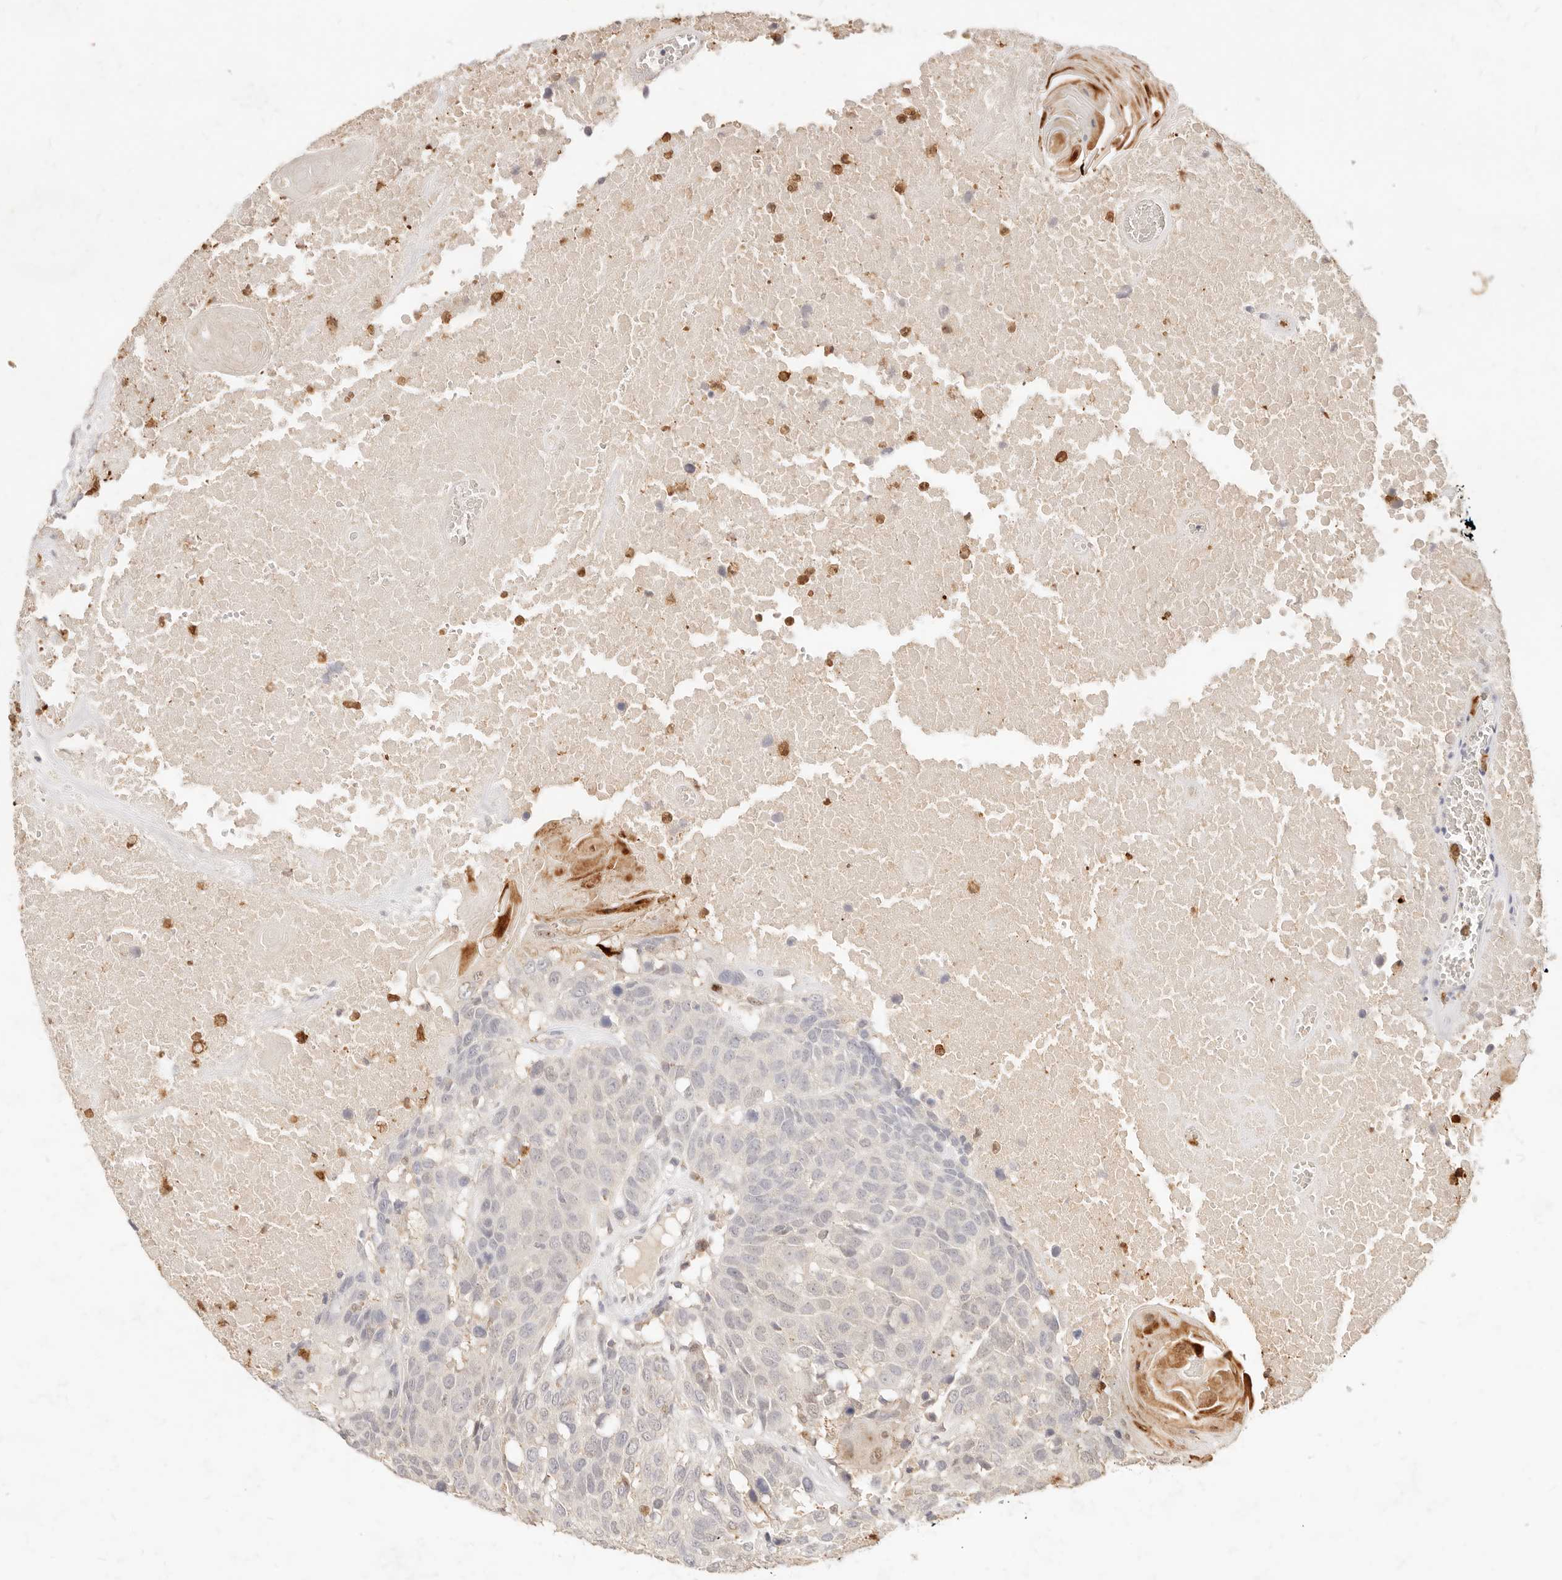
{"staining": {"intensity": "negative", "quantity": "none", "location": "none"}, "tissue": "head and neck cancer", "cell_type": "Tumor cells", "image_type": "cancer", "snomed": [{"axis": "morphology", "description": "Squamous cell carcinoma, NOS"}, {"axis": "topography", "description": "Head-Neck"}], "caption": "Human head and neck cancer stained for a protein using IHC displays no staining in tumor cells.", "gene": "TMTC2", "patient": {"sex": "male", "age": 66}}